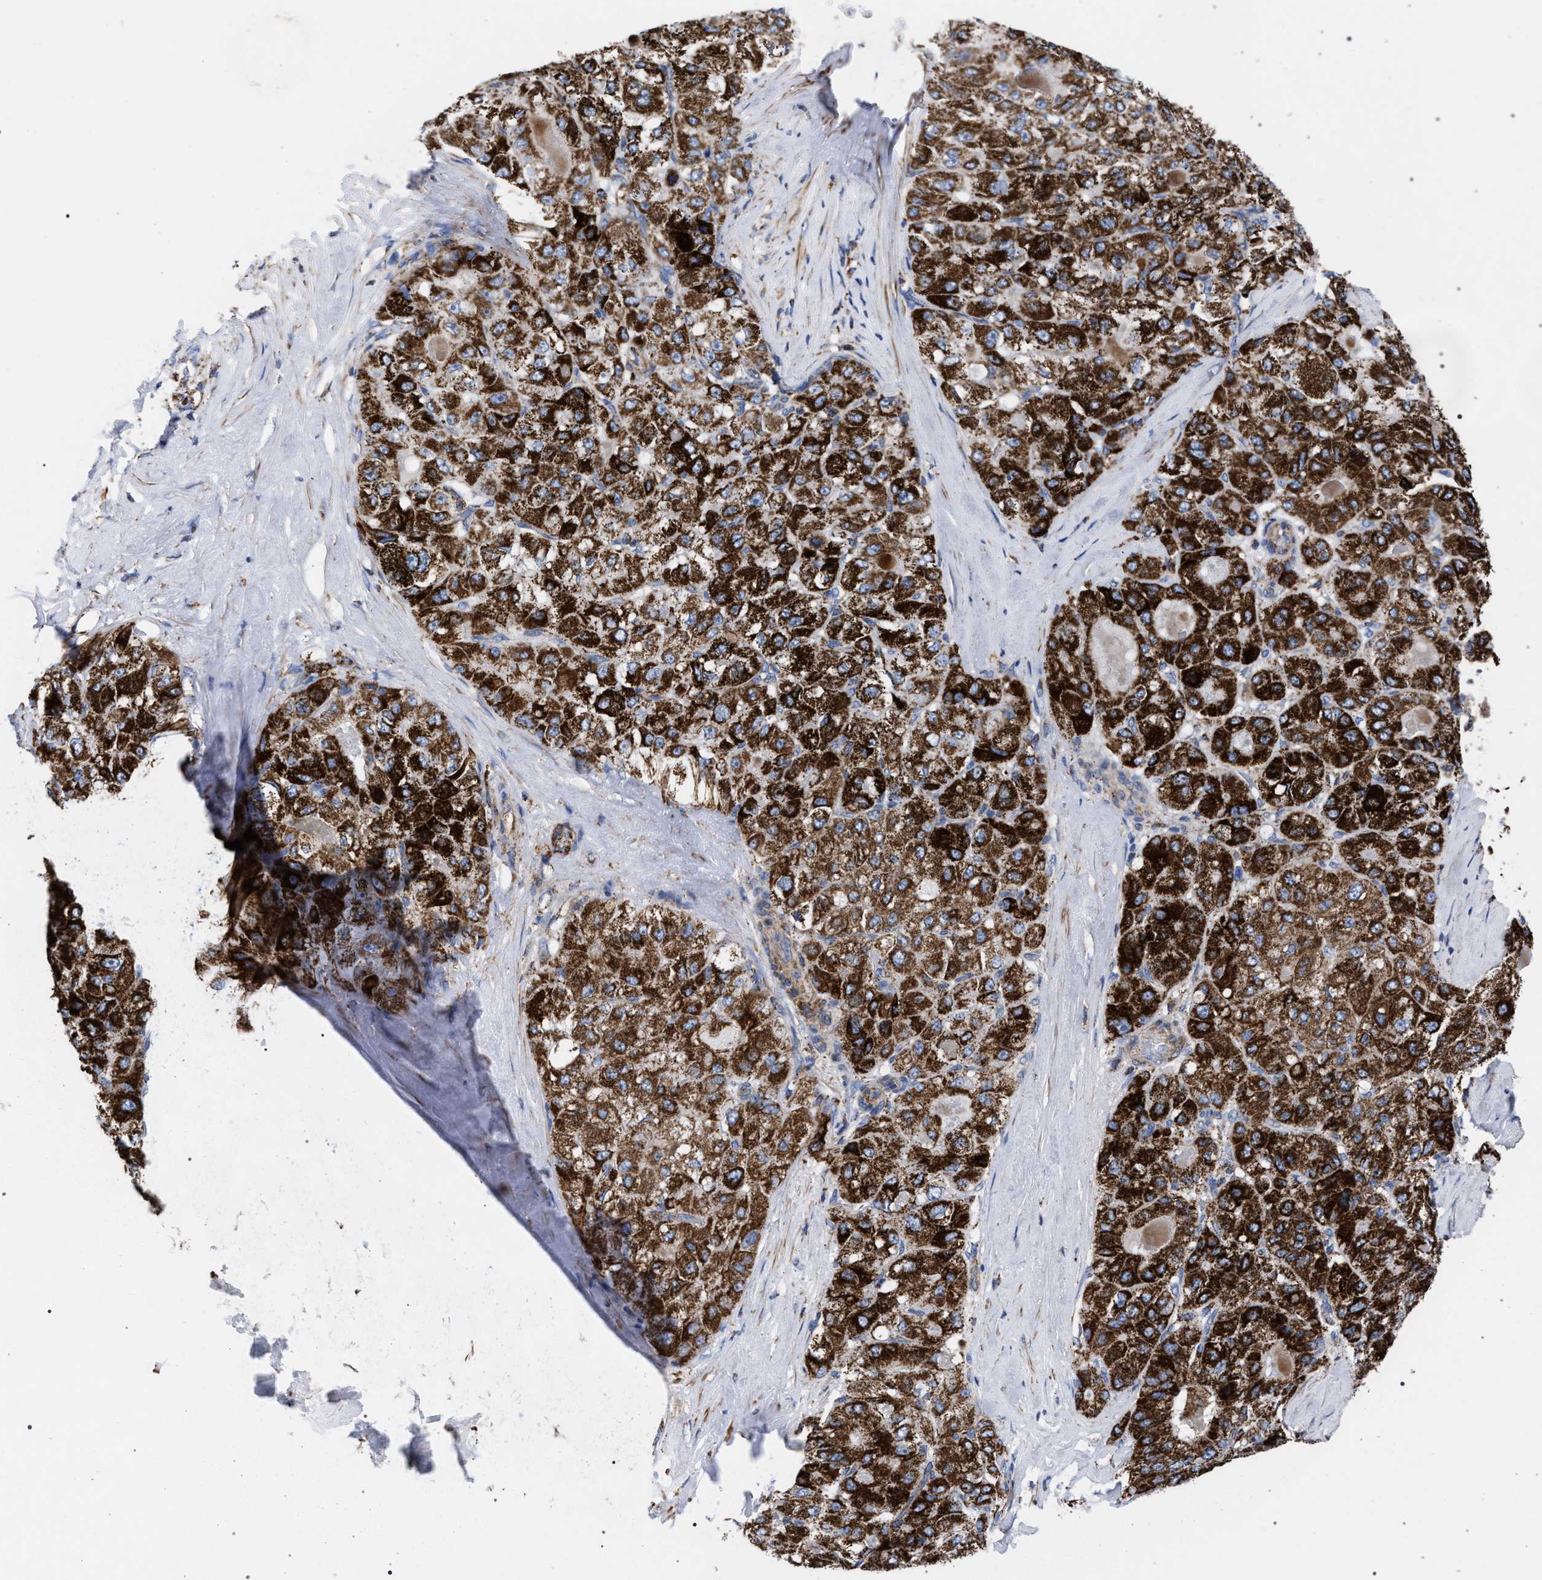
{"staining": {"intensity": "strong", "quantity": ">75%", "location": "cytoplasmic/membranous"}, "tissue": "liver cancer", "cell_type": "Tumor cells", "image_type": "cancer", "snomed": [{"axis": "morphology", "description": "Carcinoma, Hepatocellular, NOS"}, {"axis": "topography", "description": "Liver"}], "caption": "IHC staining of liver hepatocellular carcinoma, which displays high levels of strong cytoplasmic/membranous expression in approximately >75% of tumor cells indicating strong cytoplasmic/membranous protein staining. The staining was performed using DAB (3,3'-diaminobenzidine) (brown) for protein detection and nuclei were counterstained in hematoxylin (blue).", "gene": "ACADS", "patient": {"sex": "male", "age": 80}}